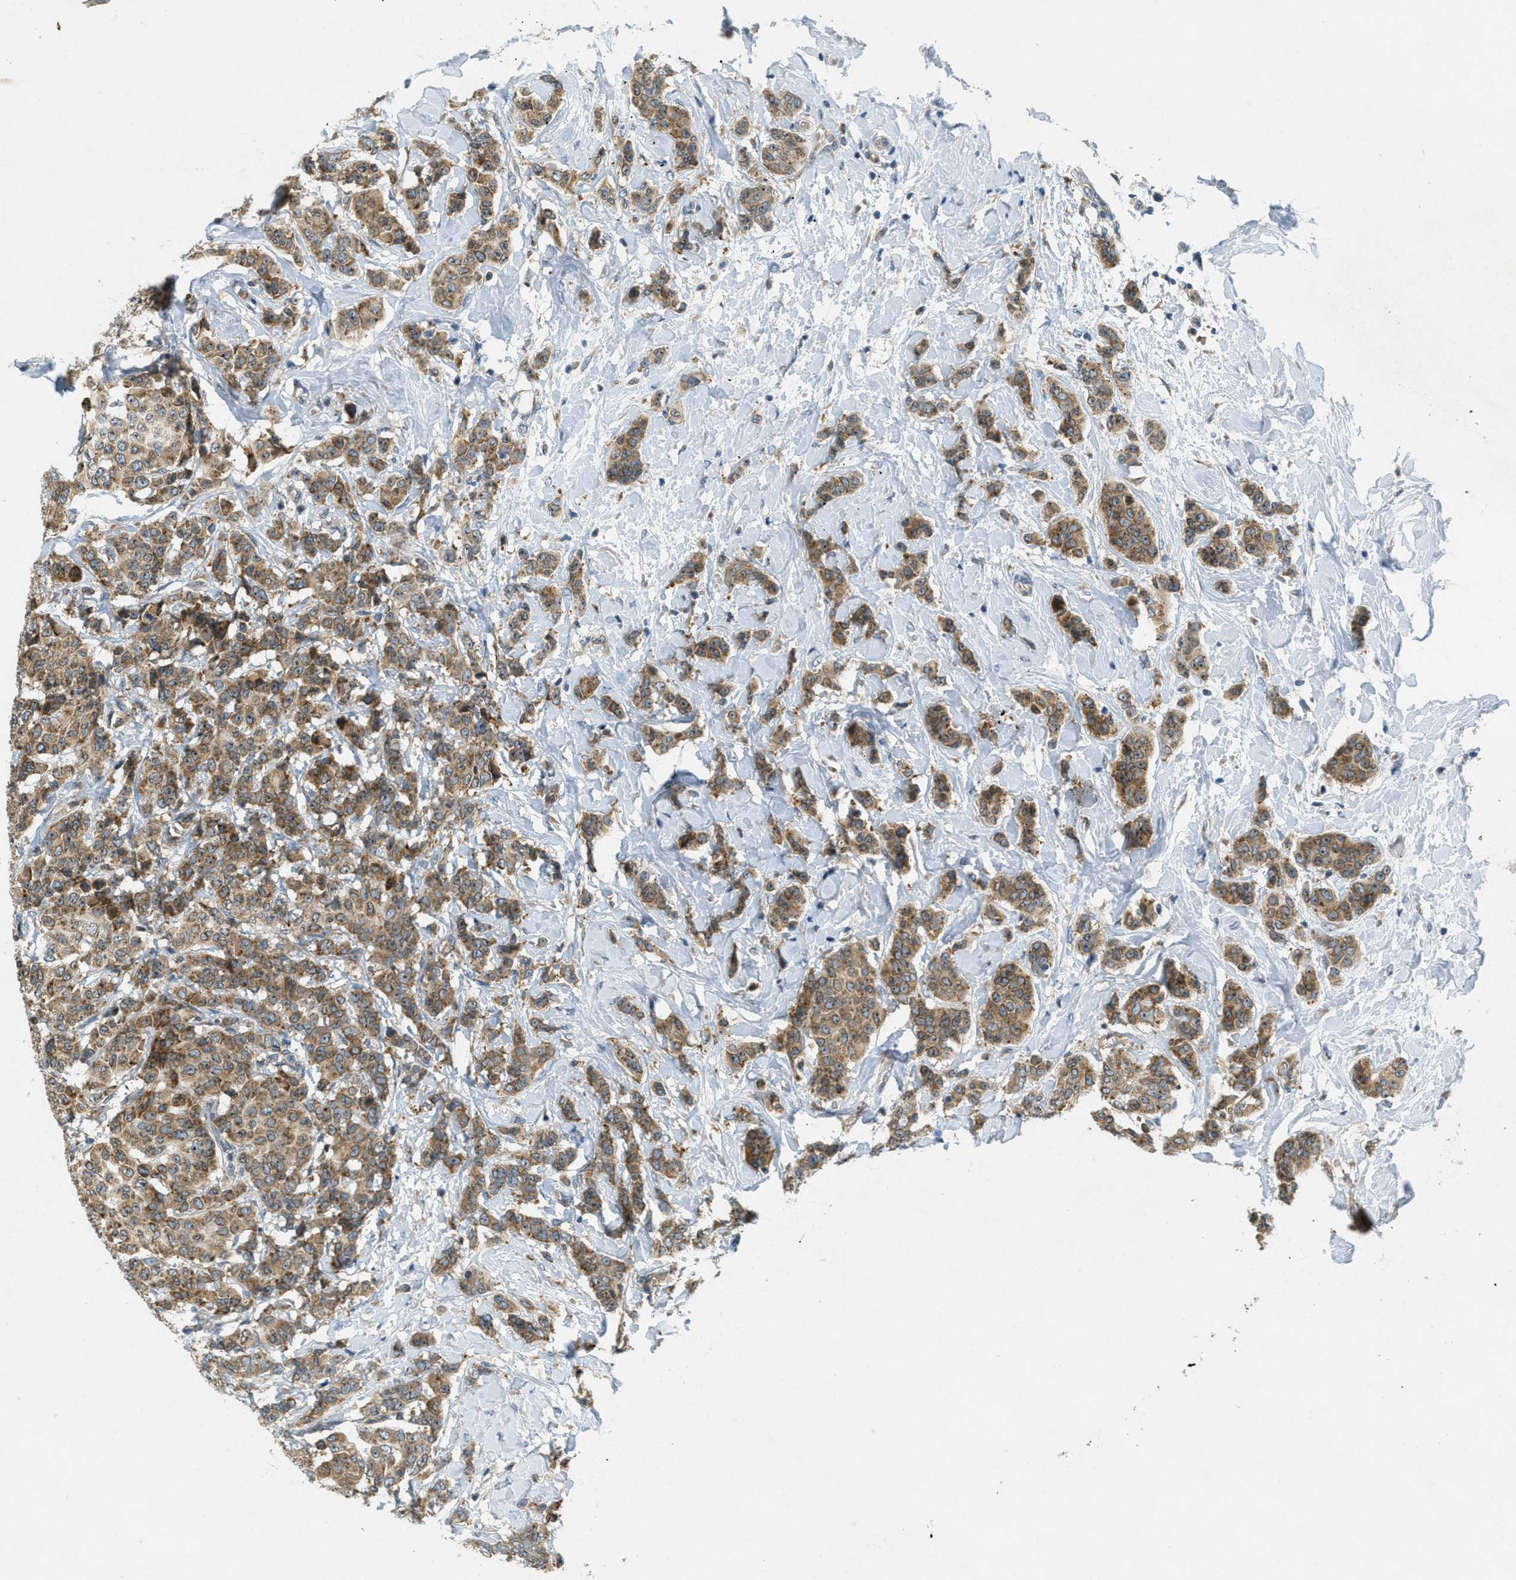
{"staining": {"intensity": "moderate", "quantity": ">75%", "location": "cytoplasmic/membranous"}, "tissue": "breast cancer", "cell_type": "Tumor cells", "image_type": "cancer", "snomed": [{"axis": "morphology", "description": "Normal tissue, NOS"}, {"axis": "morphology", "description": "Duct carcinoma"}, {"axis": "topography", "description": "Breast"}], "caption": "IHC histopathology image of neoplastic tissue: human intraductal carcinoma (breast) stained using immunohistochemistry shows medium levels of moderate protein expression localized specifically in the cytoplasmic/membranous of tumor cells, appearing as a cytoplasmic/membranous brown color.", "gene": "SIGMAR1", "patient": {"sex": "female", "age": 40}}